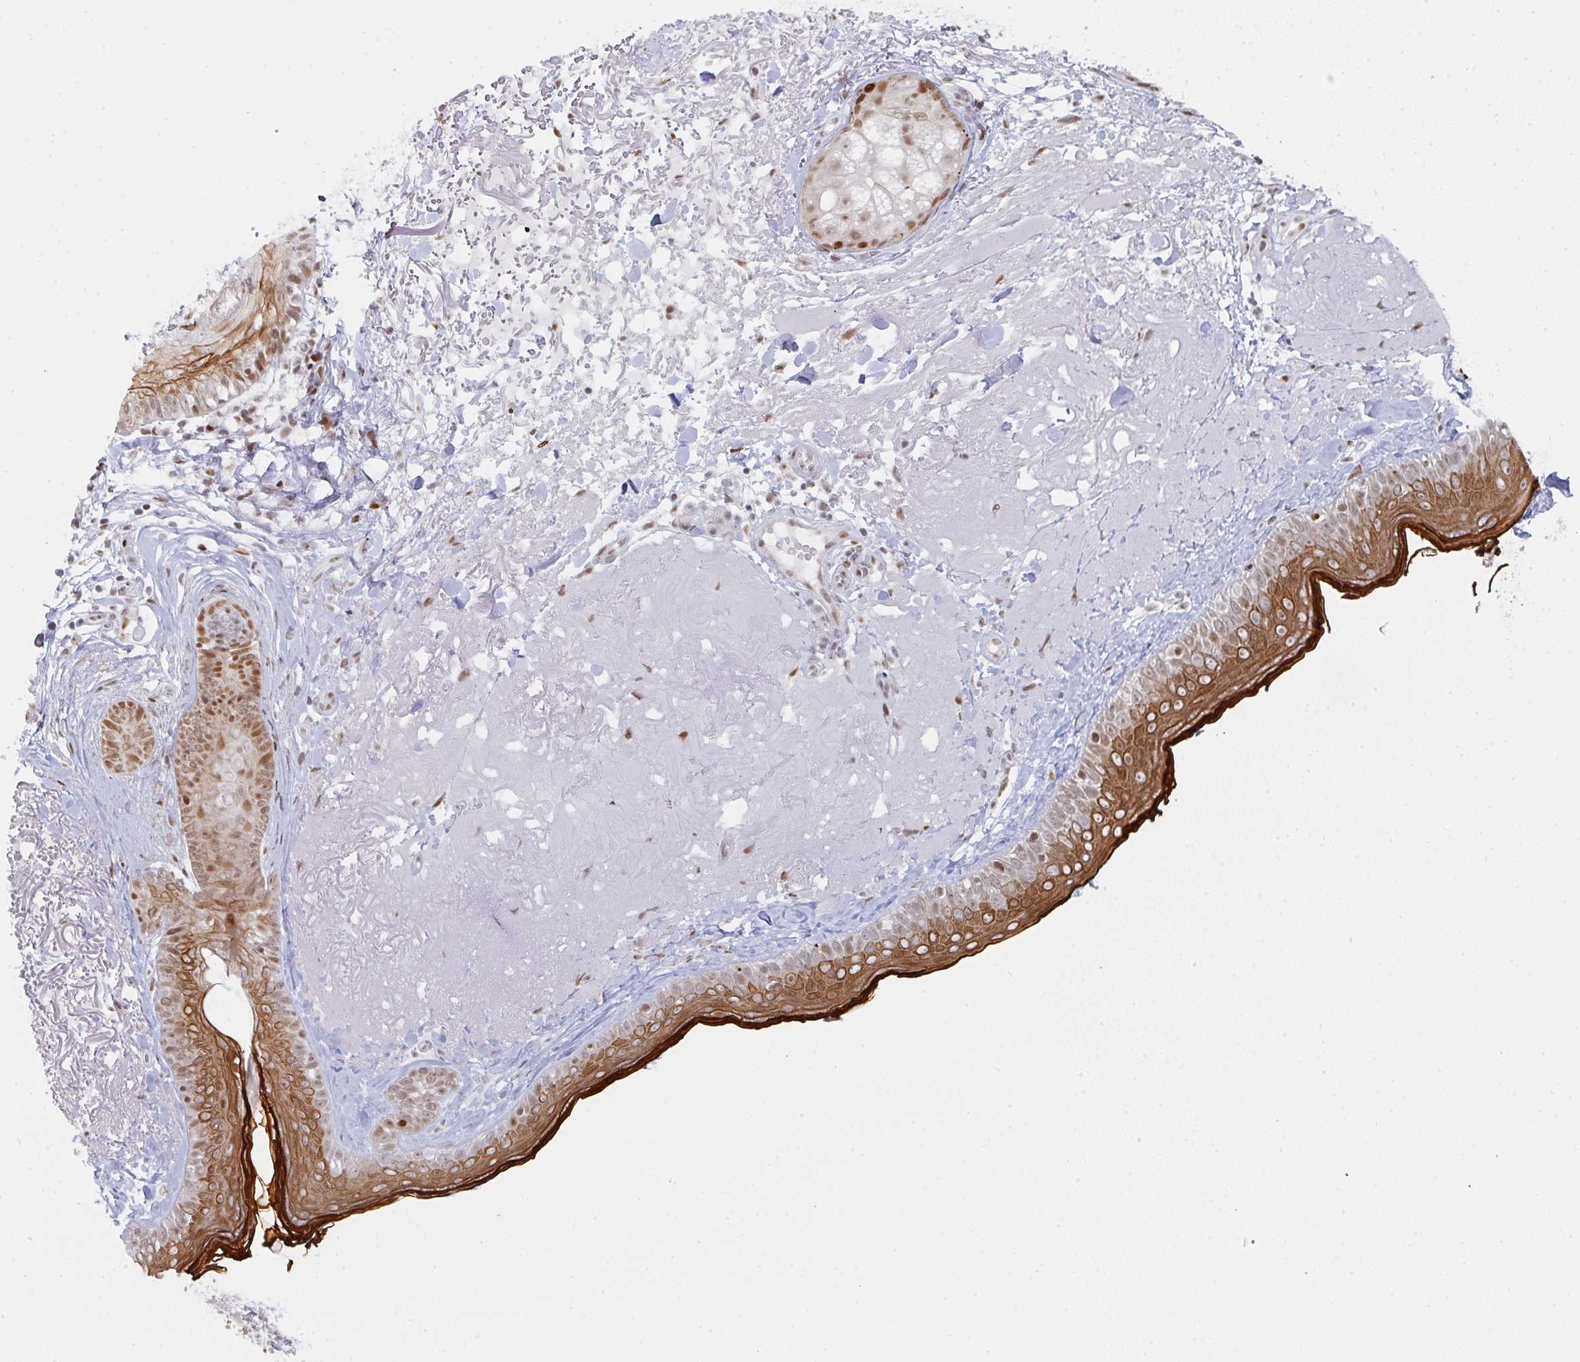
{"staining": {"intensity": "moderate", "quantity": ">75%", "location": "nuclear"}, "tissue": "skin", "cell_type": "Fibroblasts", "image_type": "normal", "snomed": [{"axis": "morphology", "description": "Normal tissue, NOS"}, {"axis": "topography", "description": "Skin"}], "caption": "IHC photomicrograph of normal skin: human skin stained using immunohistochemistry exhibits medium levels of moderate protein expression localized specifically in the nuclear of fibroblasts, appearing as a nuclear brown color.", "gene": "POU2AF2", "patient": {"sex": "male", "age": 73}}